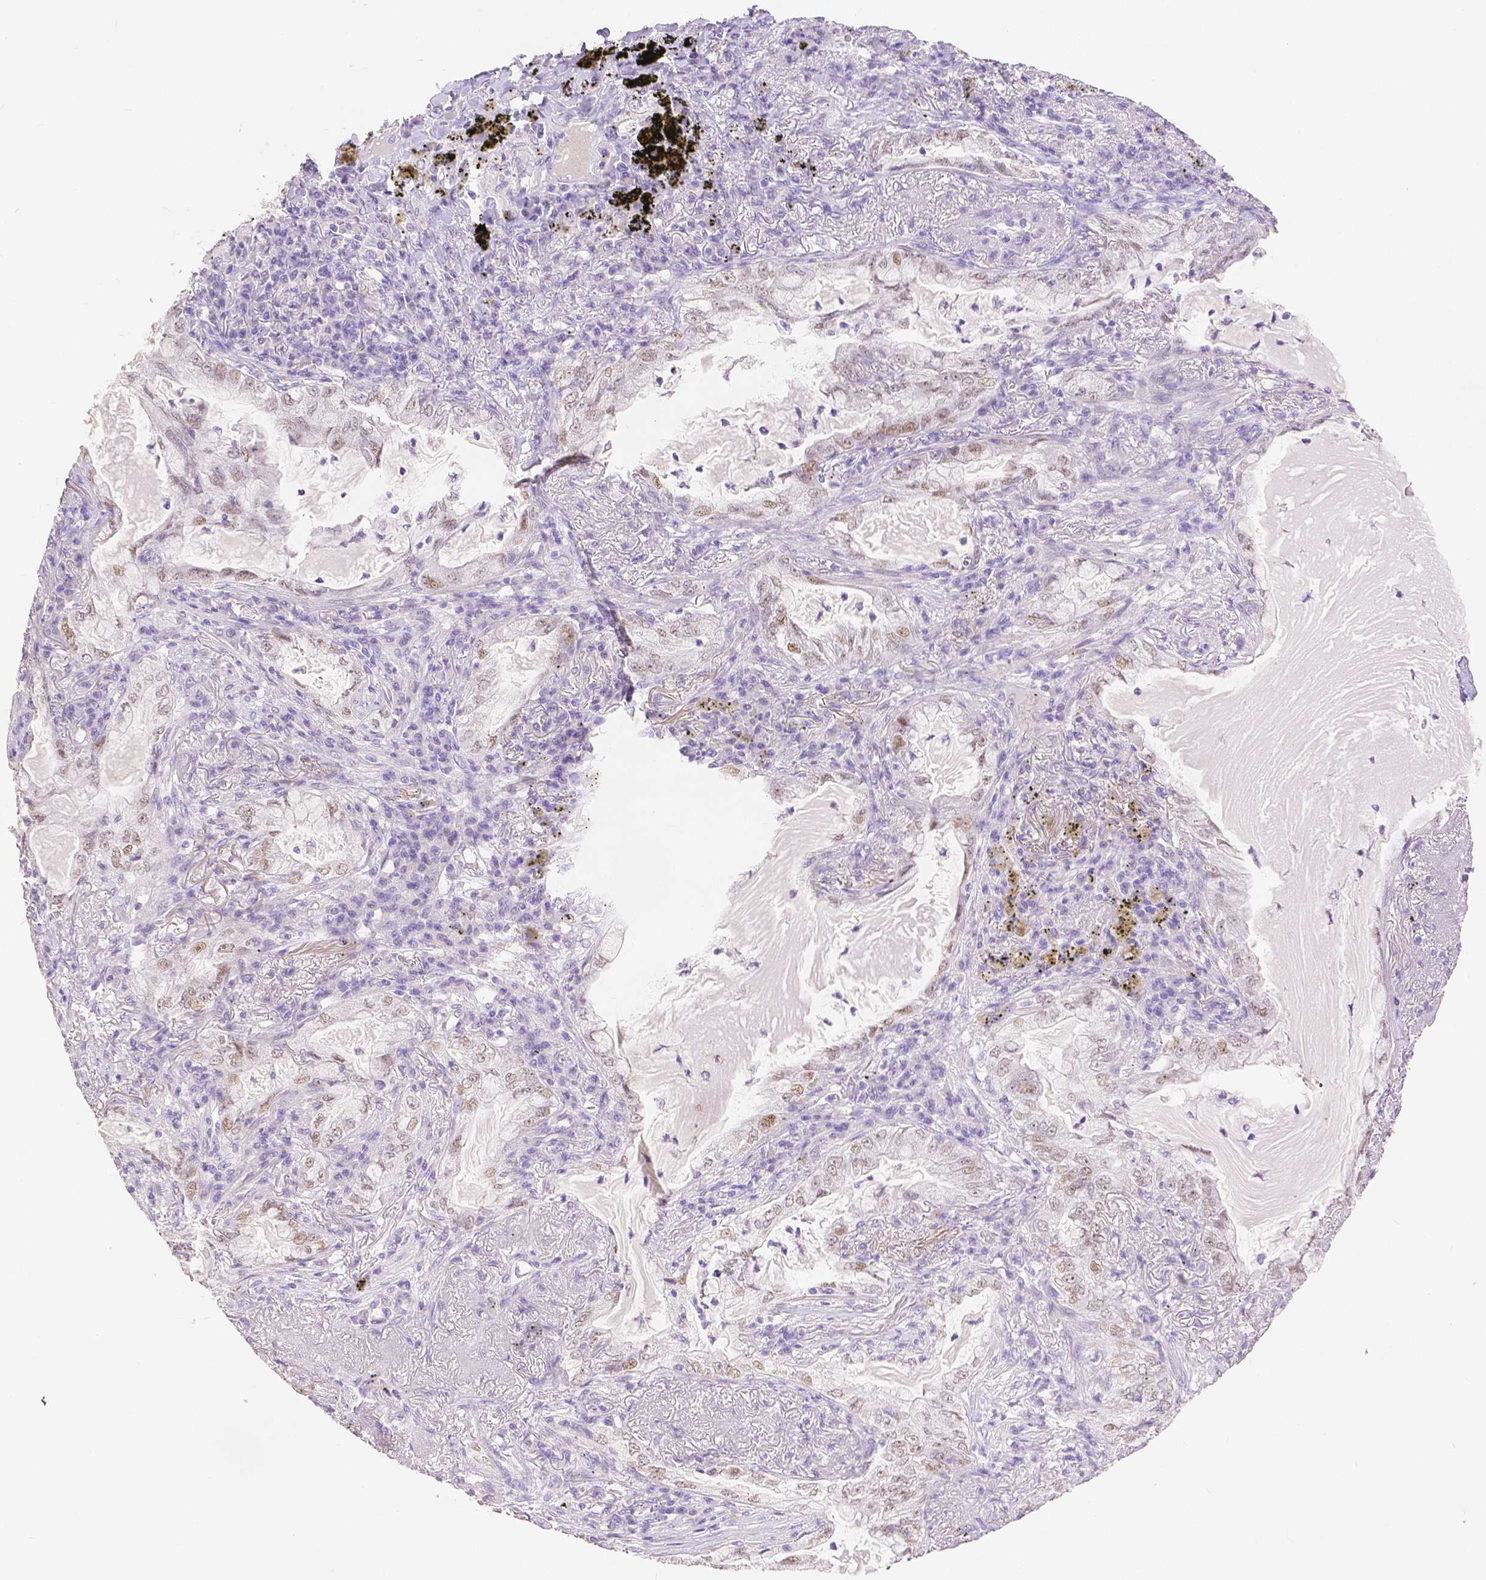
{"staining": {"intensity": "weak", "quantity": ">75%", "location": "nuclear"}, "tissue": "lung cancer", "cell_type": "Tumor cells", "image_type": "cancer", "snomed": [{"axis": "morphology", "description": "Adenocarcinoma, NOS"}, {"axis": "topography", "description": "Lung"}], "caption": "Lung adenocarcinoma was stained to show a protein in brown. There is low levels of weak nuclear positivity in about >75% of tumor cells. (DAB IHC with brightfield microscopy, high magnification).", "gene": "HNF1B", "patient": {"sex": "female", "age": 73}}